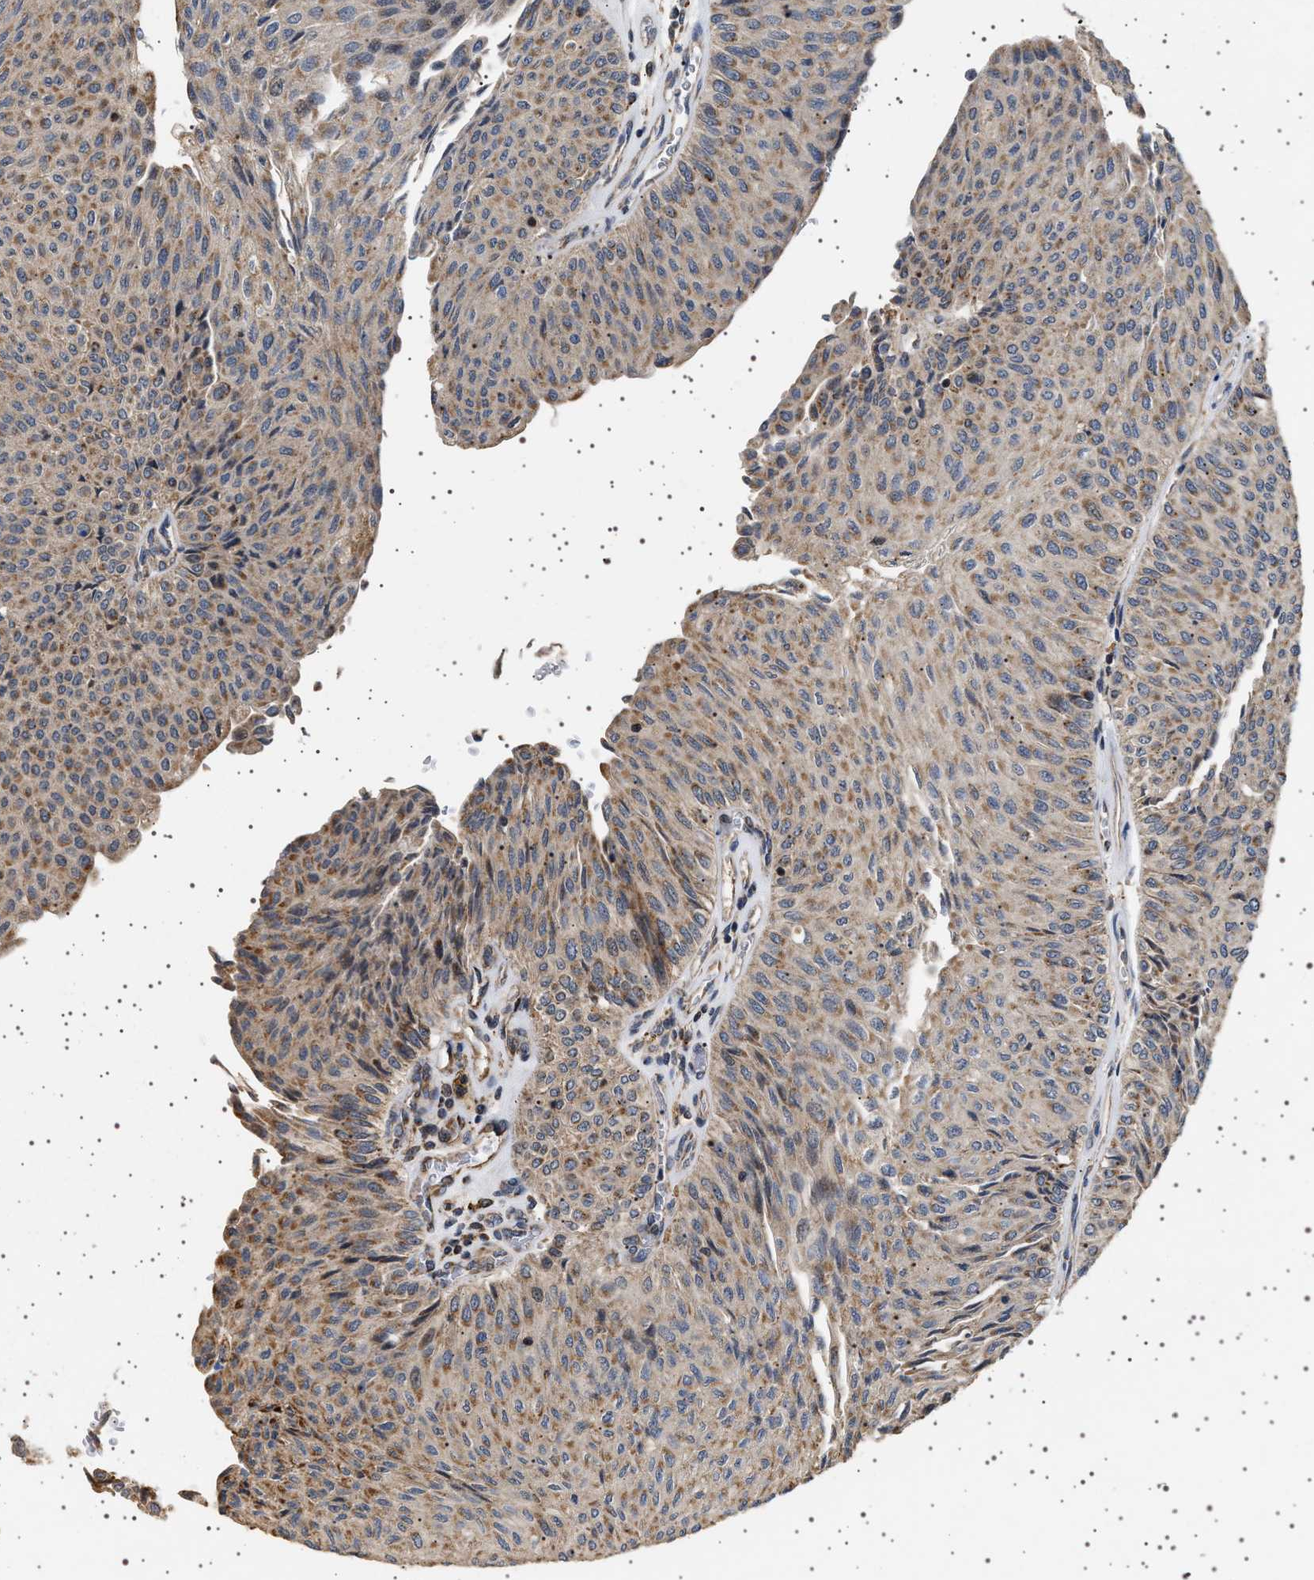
{"staining": {"intensity": "moderate", "quantity": ">75%", "location": "cytoplasmic/membranous"}, "tissue": "urothelial cancer", "cell_type": "Tumor cells", "image_type": "cancer", "snomed": [{"axis": "morphology", "description": "Urothelial carcinoma, Low grade"}, {"axis": "topography", "description": "Urinary bladder"}], "caption": "The image exhibits staining of low-grade urothelial carcinoma, revealing moderate cytoplasmic/membranous protein expression (brown color) within tumor cells.", "gene": "TRUB2", "patient": {"sex": "male", "age": 78}}